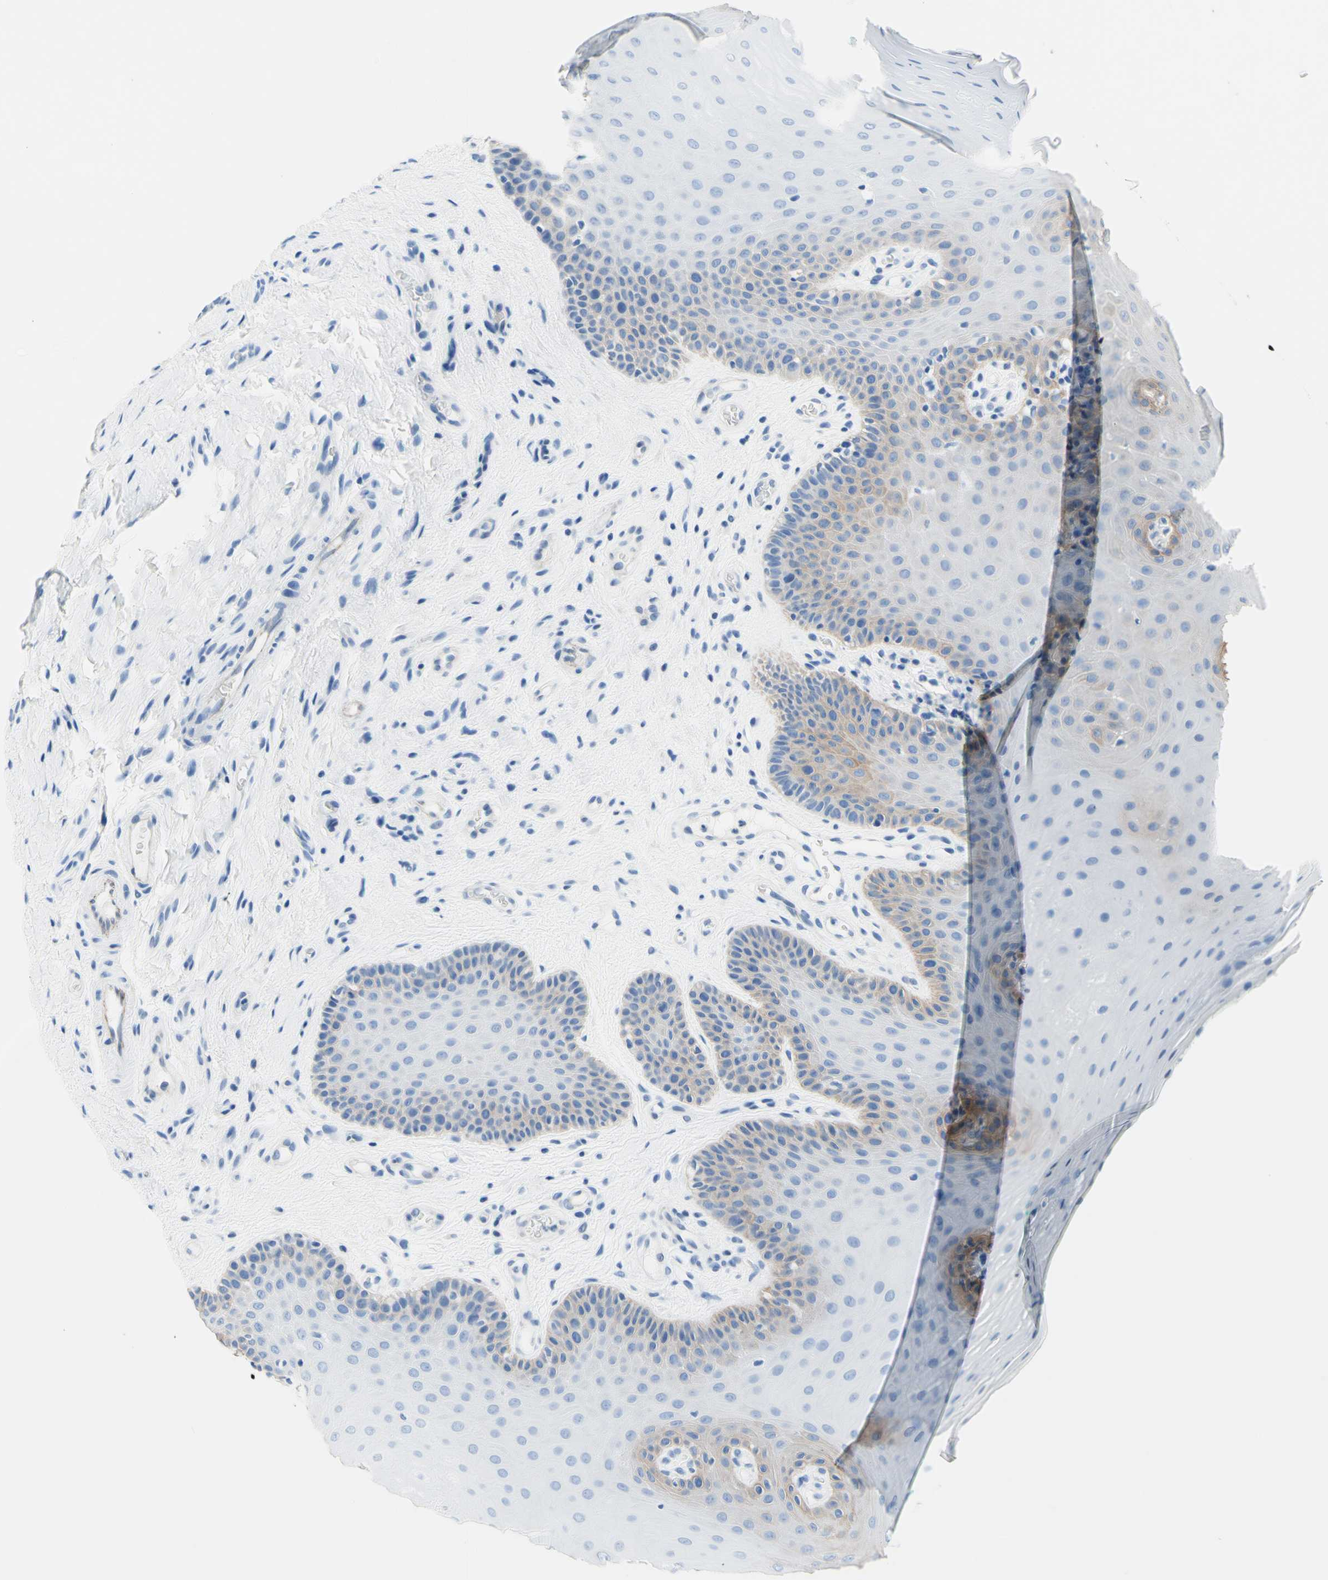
{"staining": {"intensity": "negative", "quantity": "none", "location": "none"}, "tissue": "oral mucosa", "cell_type": "Squamous epithelial cells", "image_type": "normal", "snomed": [{"axis": "morphology", "description": "Normal tissue, NOS"}, {"axis": "topography", "description": "Skeletal muscle"}, {"axis": "topography", "description": "Oral tissue"}], "caption": "High magnification brightfield microscopy of benign oral mucosa stained with DAB (3,3'-diaminobenzidine) (brown) and counterstained with hematoxylin (blue): squamous epithelial cells show no significant staining. The staining was performed using DAB to visualize the protein expression in brown, while the nuclei were stained in blue with hematoxylin (Magnification: 20x).", "gene": "HPCA", "patient": {"sex": "male", "age": 58}}